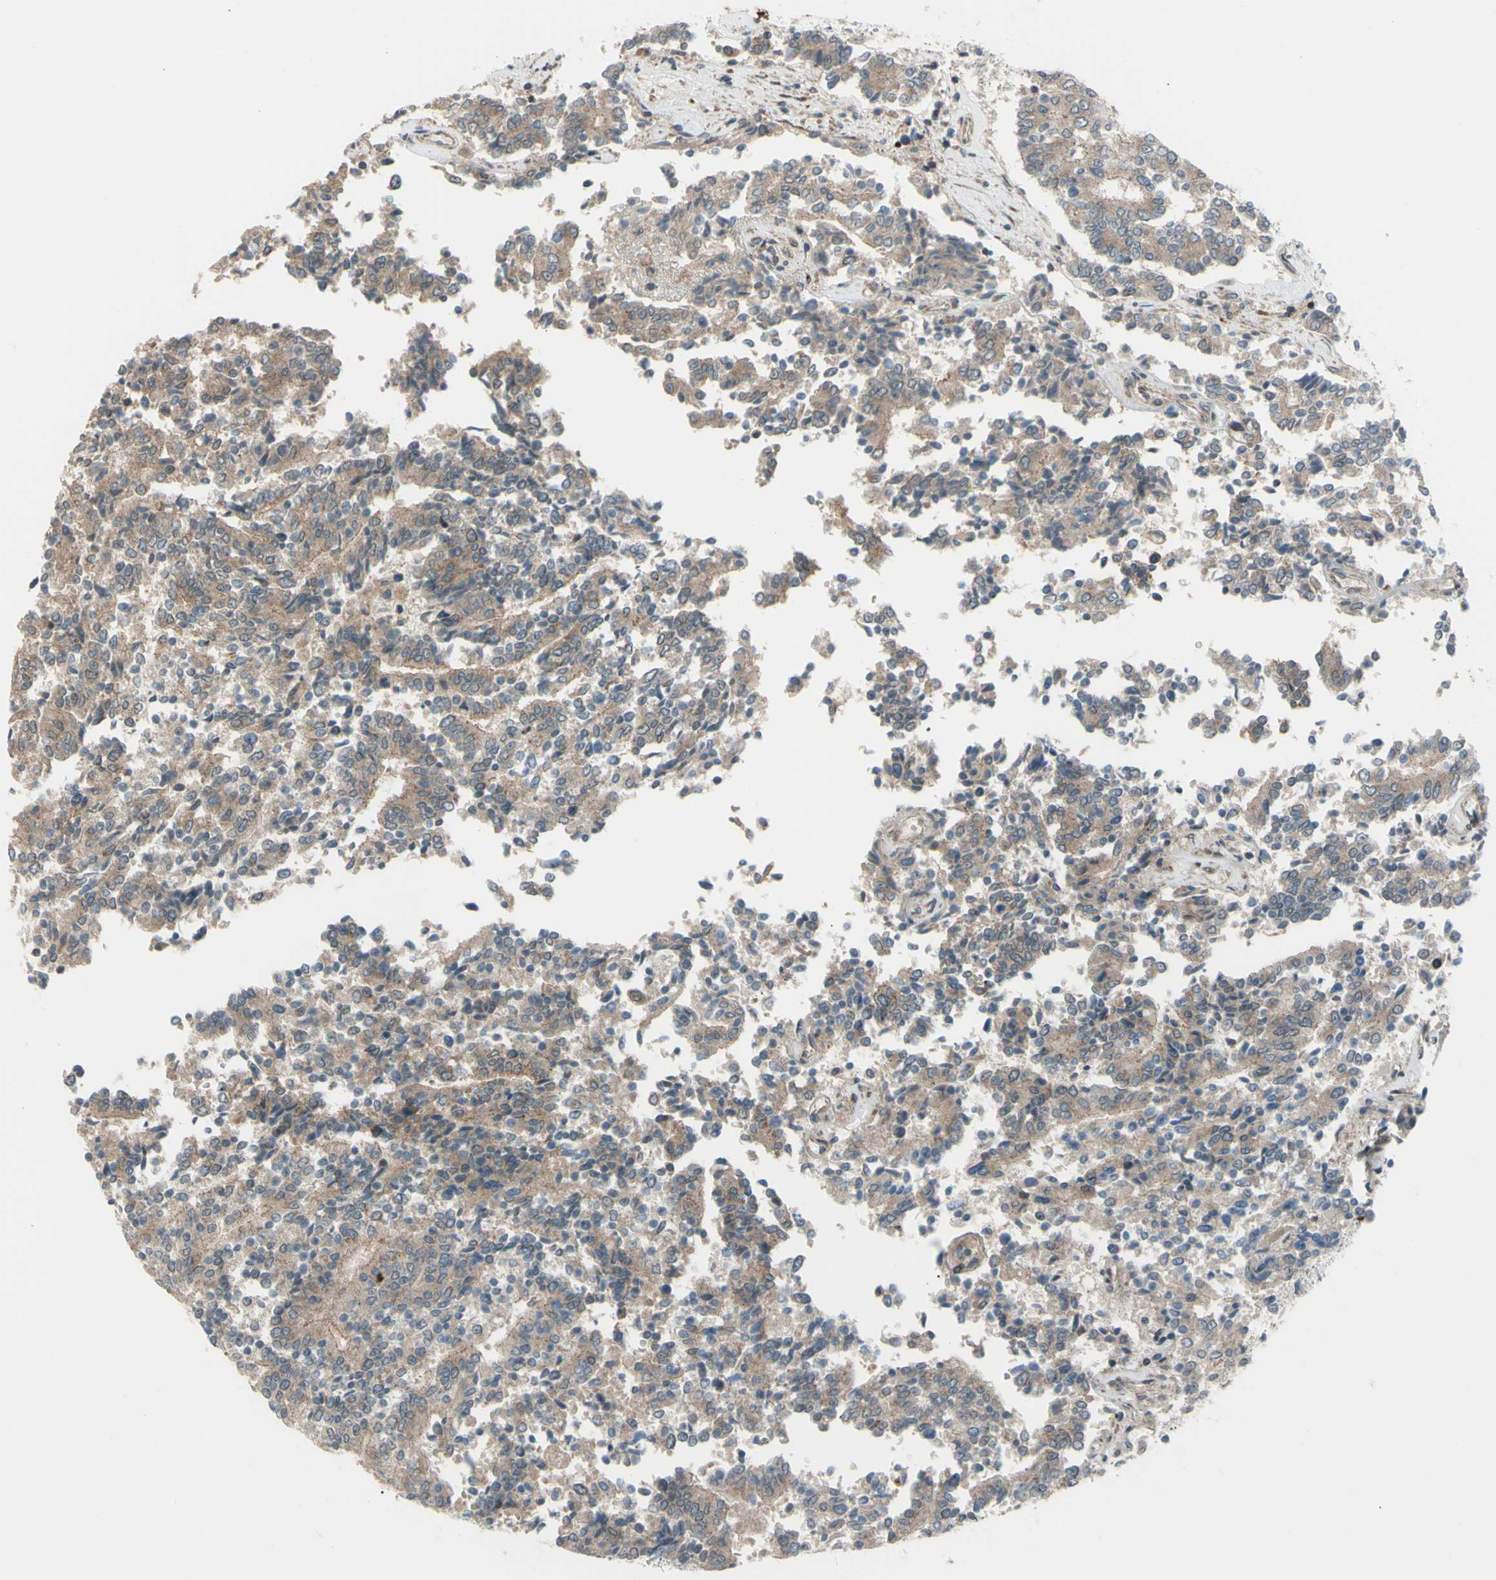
{"staining": {"intensity": "weak", "quantity": "25%-75%", "location": "cytoplasmic/membranous"}, "tissue": "prostate cancer", "cell_type": "Tumor cells", "image_type": "cancer", "snomed": [{"axis": "morphology", "description": "Normal tissue, NOS"}, {"axis": "morphology", "description": "Adenocarcinoma, High grade"}, {"axis": "topography", "description": "Prostate"}, {"axis": "topography", "description": "Seminal veicle"}], "caption": "The micrograph shows a brown stain indicating the presence of a protein in the cytoplasmic/membranous of tumor cells in high-grade adenocarcinoma (prostate).", "gene": "FLII", "patient": {"sex": "male", "age": 55}}